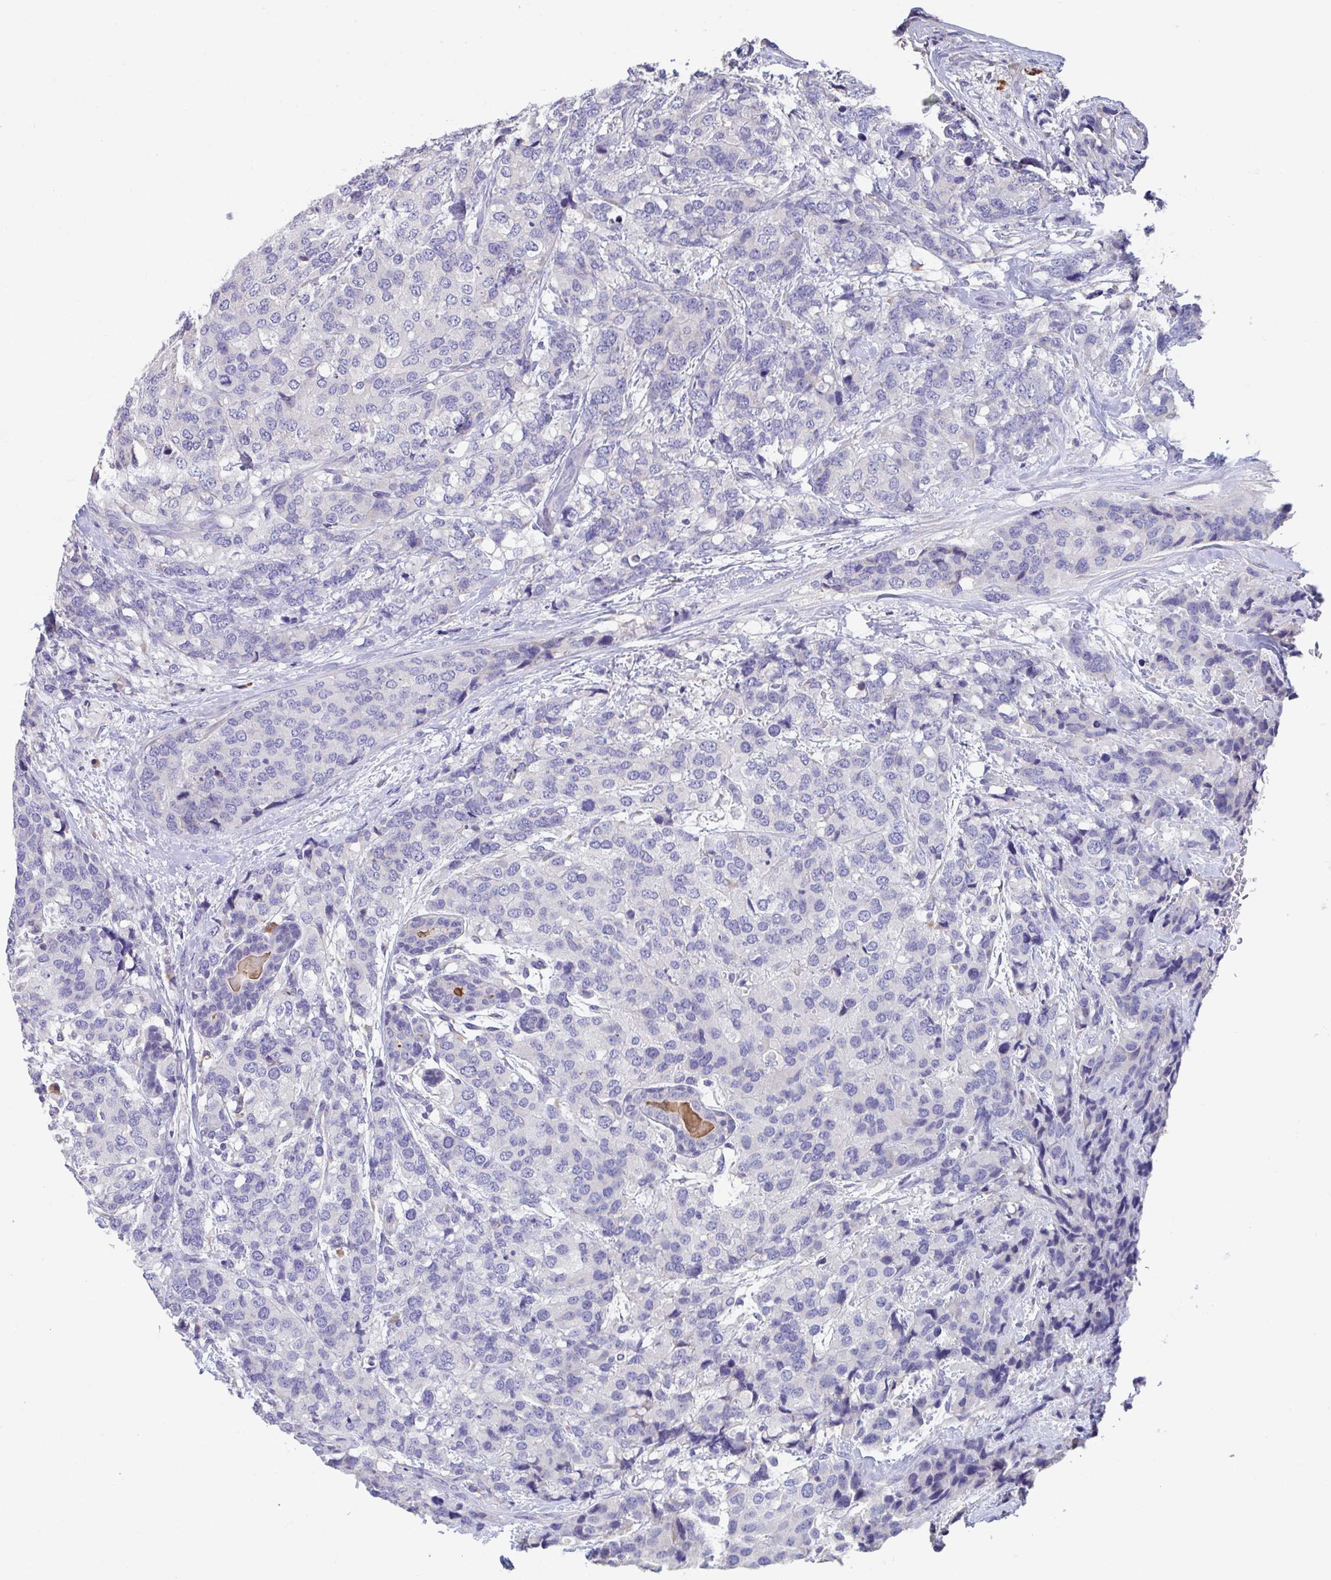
{"staining": {"intensity": "negative", "quantity": "none", "location": "none"}, "tissue": "breast cancer", "cell_type": "Tumor cells", "image_type": "cancer", "snomed": [{"axis": "morphology", "description": "Lobular carcinoma"}, {"axis": "topography", "description": "Breast"}], "caption": "Tumor cells show no significant positivity in breast cancer (lobular carcinoma).", "gene": "LRRC58", "patient": {"sex": "female", "age": 59}}